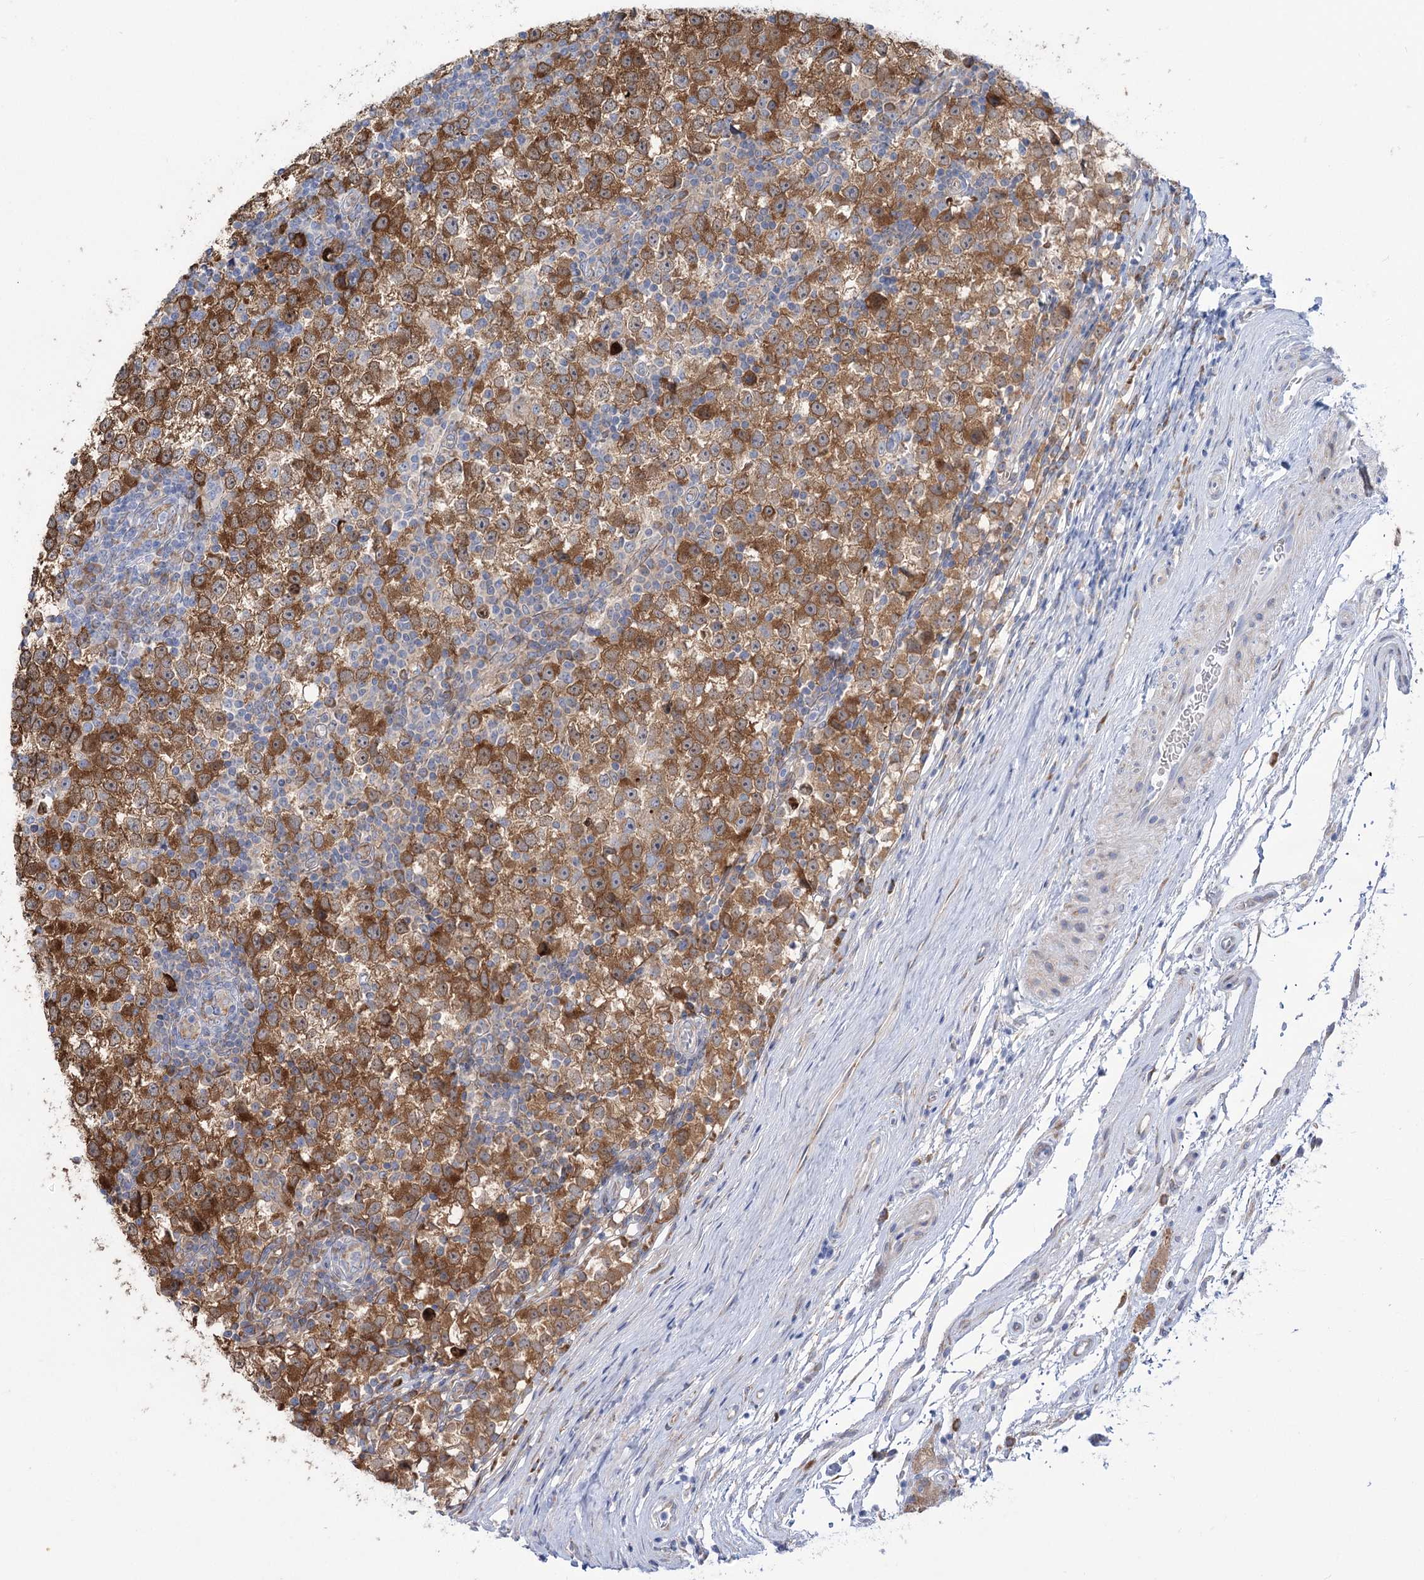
{"staining": {"intensity": "moderate", "quantity": ">75%", "location": "cytoplasmic/membranous"}, "tissue": "testis cancer", "cell_type": "Tumor cells", "image_type": "cancer", "snomed": [{"axis": "morphology", "description": "Seminoma, NOS"}, {"axis": "topography", "description": "Testis"}], "caption": "Seminoma (testis) stained with a protein marker shows moderate staining in tumor cells.", "gene": "STT3B", "patient": {"sex": "male", "age": 65}}